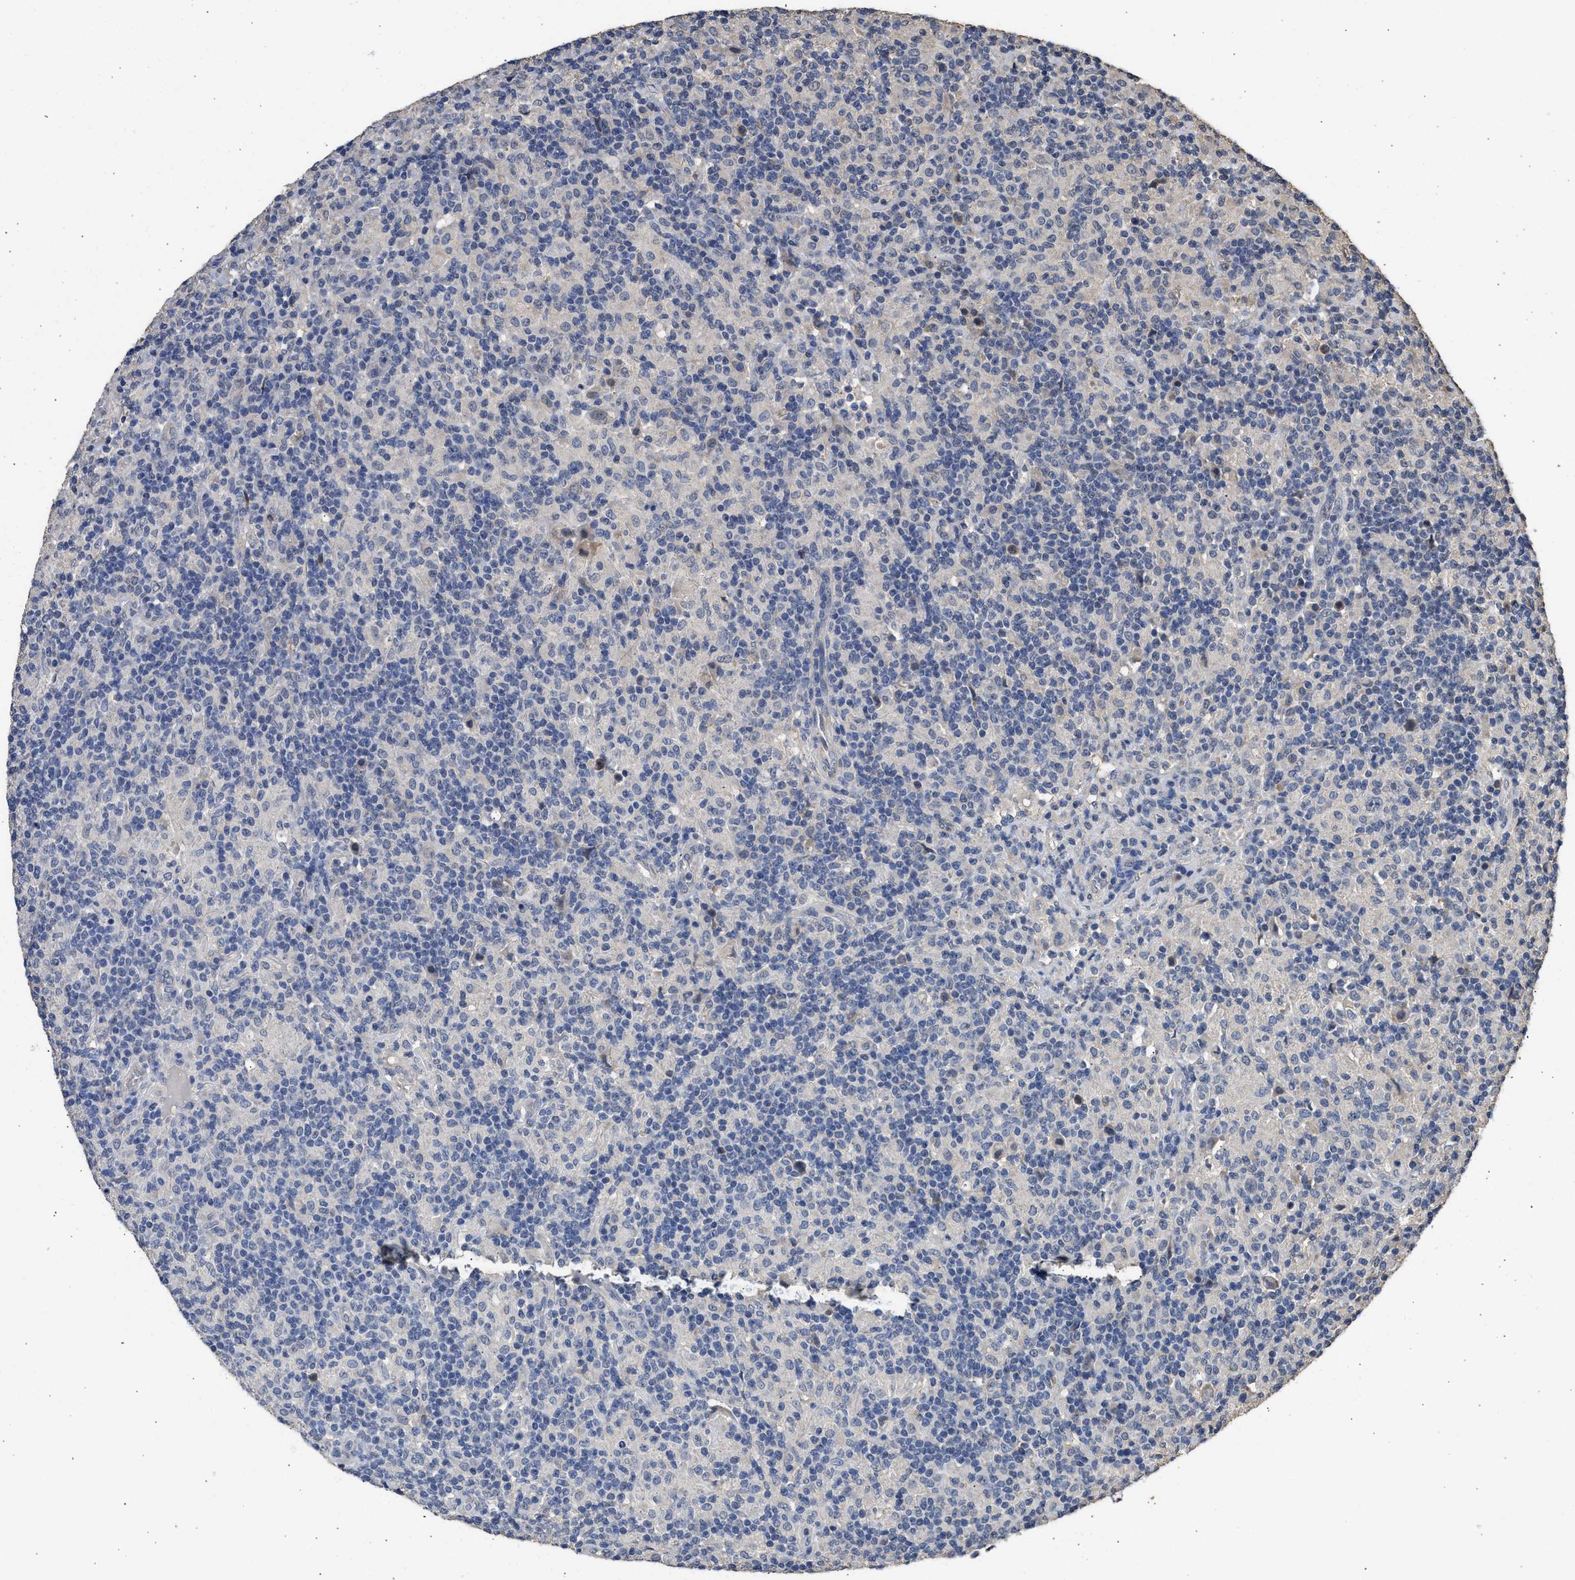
{"staining": {"intensity": "negative", "quantity": "none", "location": "none"}, "tissue": "lymphoma", "cell_type": "Tumor cells", "image_type": "cancer", "snomed": [{"axis": "morphology", "description": "Hodgkin's disease, NOS"}, {"axis": "topography", "description": "Lymph node"}], "caption": "Tumor cells show no significant positivity in lymphoma.", "gene": "SPINT2", "patient": {"sex": "male", "age": 70}}